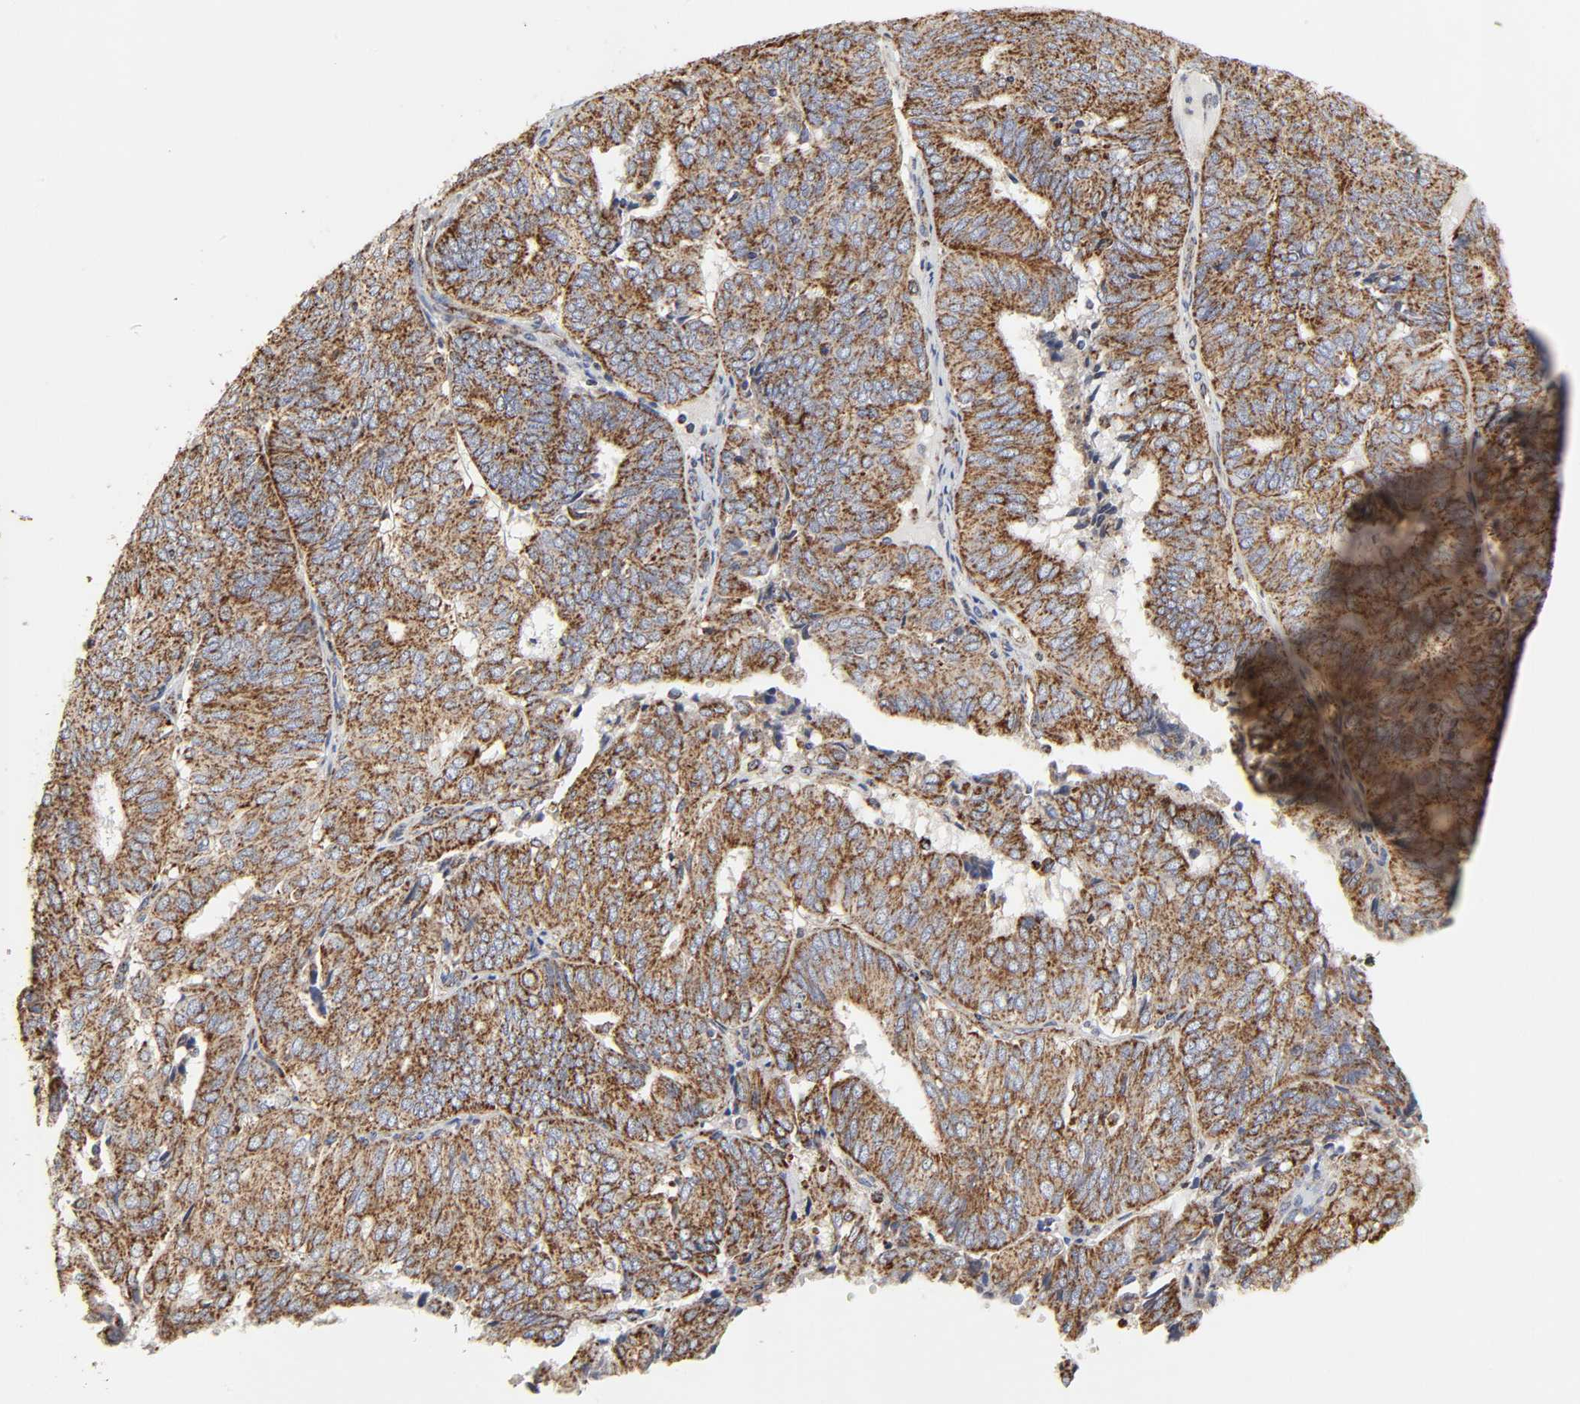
{"staining": {"intensity": "strong", "quantity": ">75%", "location": "cytoplasmic/membranous"}, "tissue": "endometrial cancer", "cell_type": "Tumor cells", "image_type": "cancer", "snomed": [{"axis": "morphology", "description": "Adenocarcinoma, NOS"}, {"axis": "topography", "description": "Uterus"}], "caption": "The photomicrograph exhibits immunohistochemical staining of endometrial cancer. There is strong cytoplasmic/membranous expression is present in approximately >75% of tumor cells.", "gene": "COX6B1", "patient": {"sex": "female", "age": 60}}